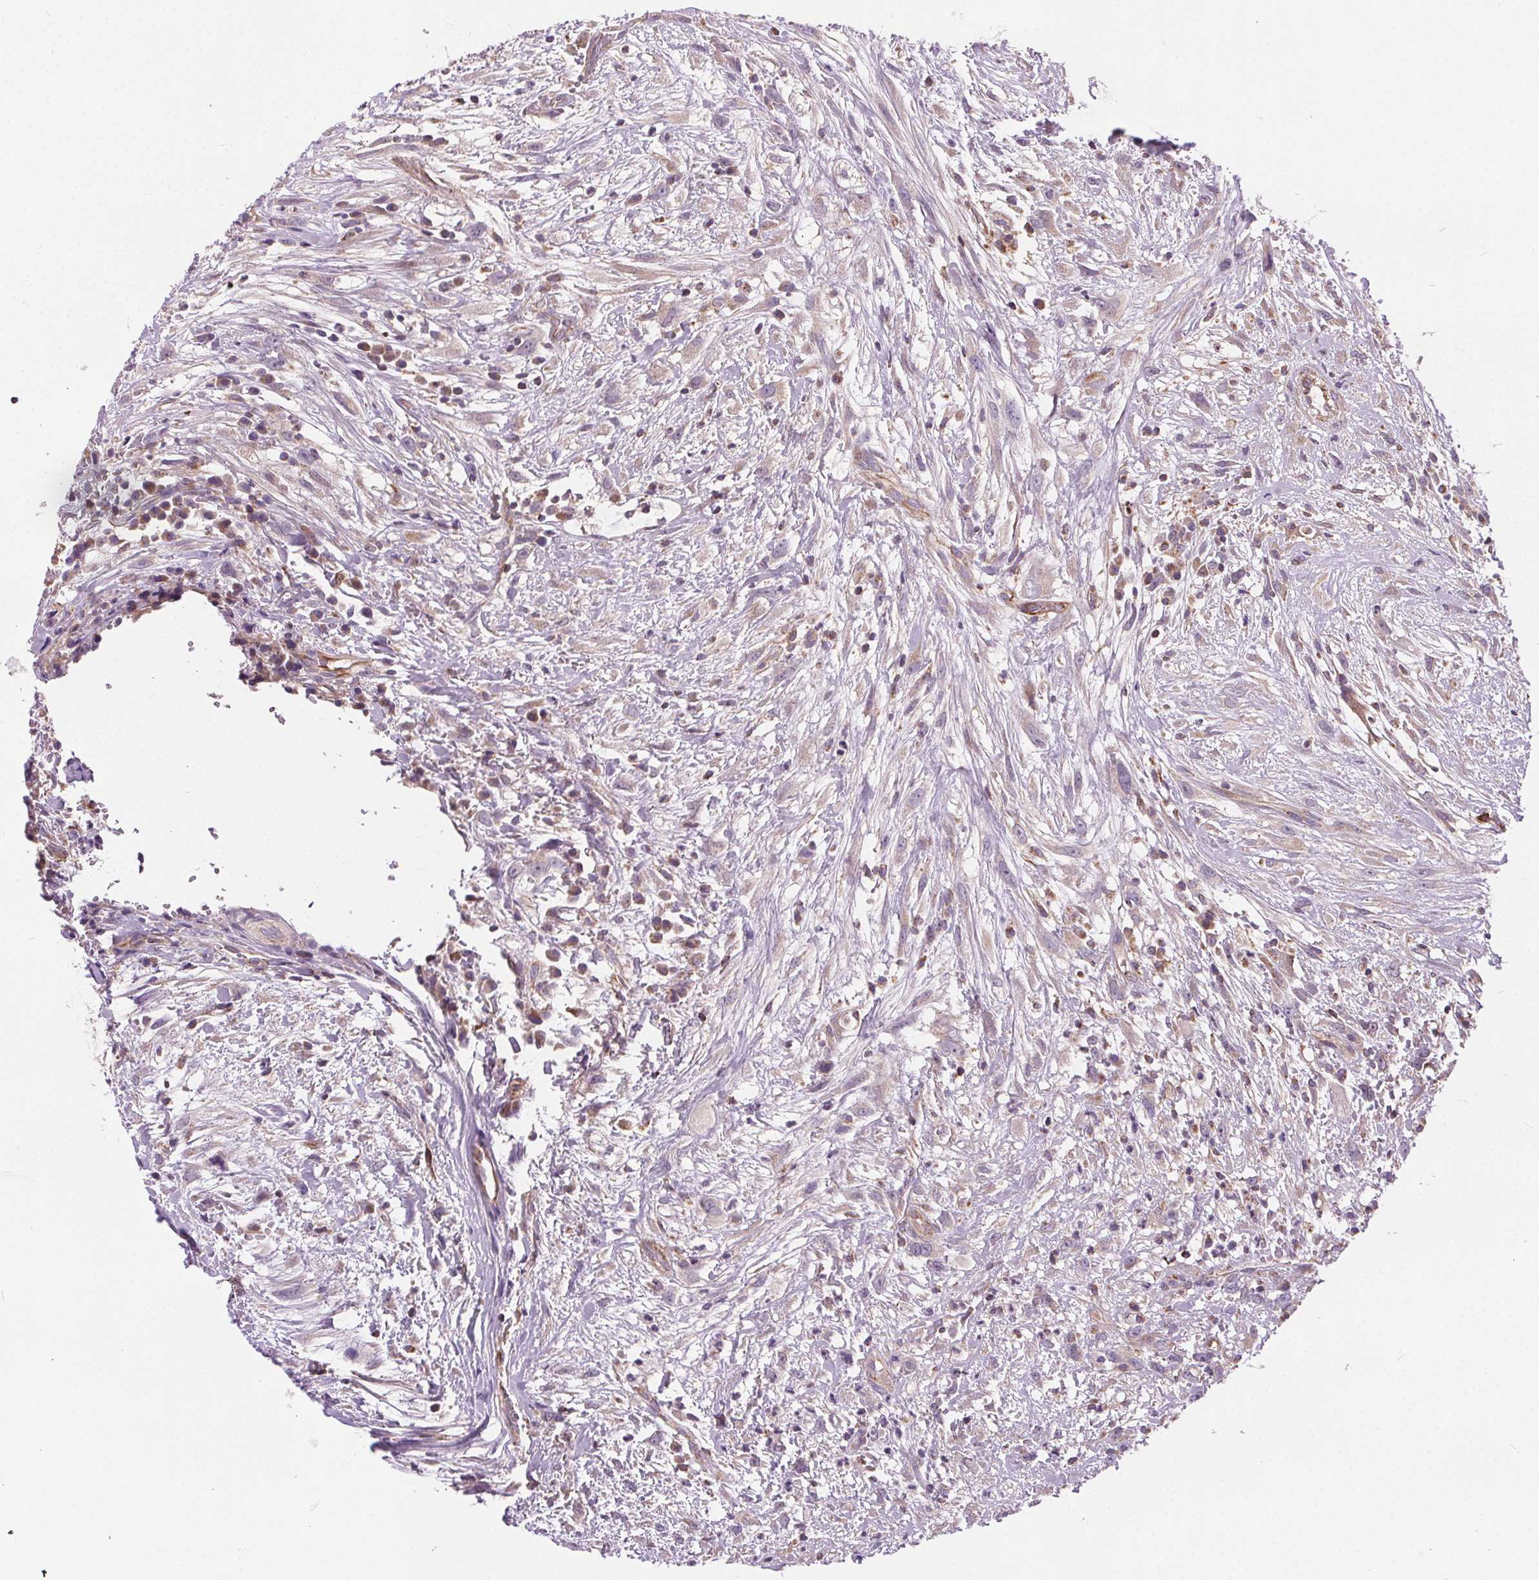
{"staining": {"intensity": "negative", "quantity": "none", "location": "none"}, "tissue": "head and neck cancer", "cell_type": "Tumor cells", "image_type": "cancer", "snomed": [{"axis": "morphology", "description": "Squamous cell carcinoma, NOS"}, {"axis": "topography", "description": "Head-Neck"}], "caption": "High magnification brightfield microscopy of head and neck cancer (squamous cell carcinoma) stained with DAB (3,3'-diaminobenzidine) (brown) and counterstained with hematoxylin (blue): tumor cells show no significant expression.", "gene": "GOLT1B", "patient": {"sex": "male", "age": 65}}